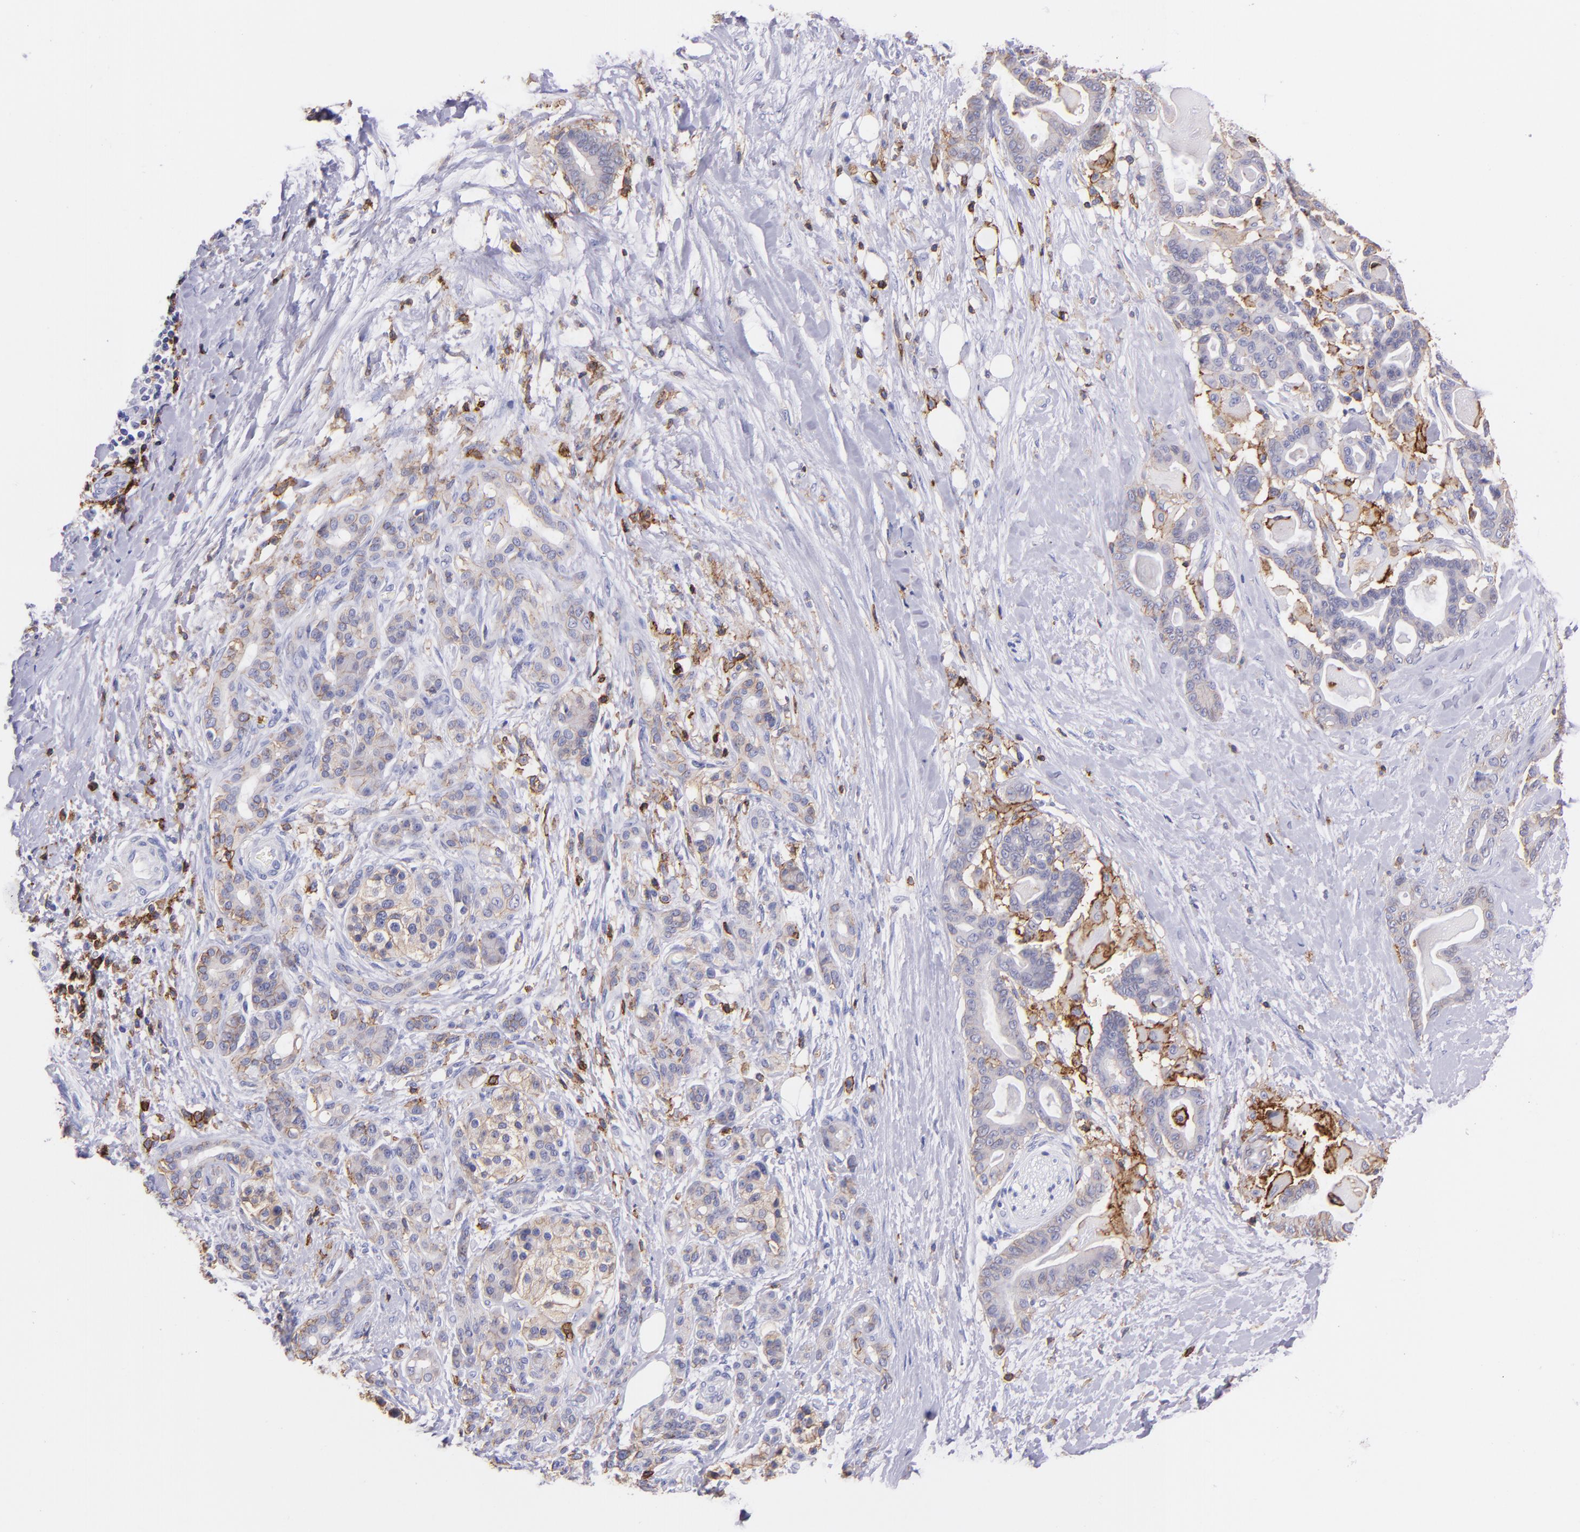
{"staining": {"intensity": "weak", "quantity": "25%-75%", "location": "cytoplasmic/membranous"}, "tissue": "pancreatic cancer", "cell_type": "Tumor cells", "image_type": "cancer", "snomed": [{"axis": "morphology", "description": "Adenocarcinoma, NOS"}, {"axis": "topography", "description": "Pancreas"}], "caption": "An immunohistochemistry image of neoplastic tissue is shown. Protein staining in brown labels weak cytoplasmic/membranous positivity in pancreatic cancer (adenocarcinoma) within tumor cells.", "gene": "SPN", "patient": {"sex": "male", "age": 63}}